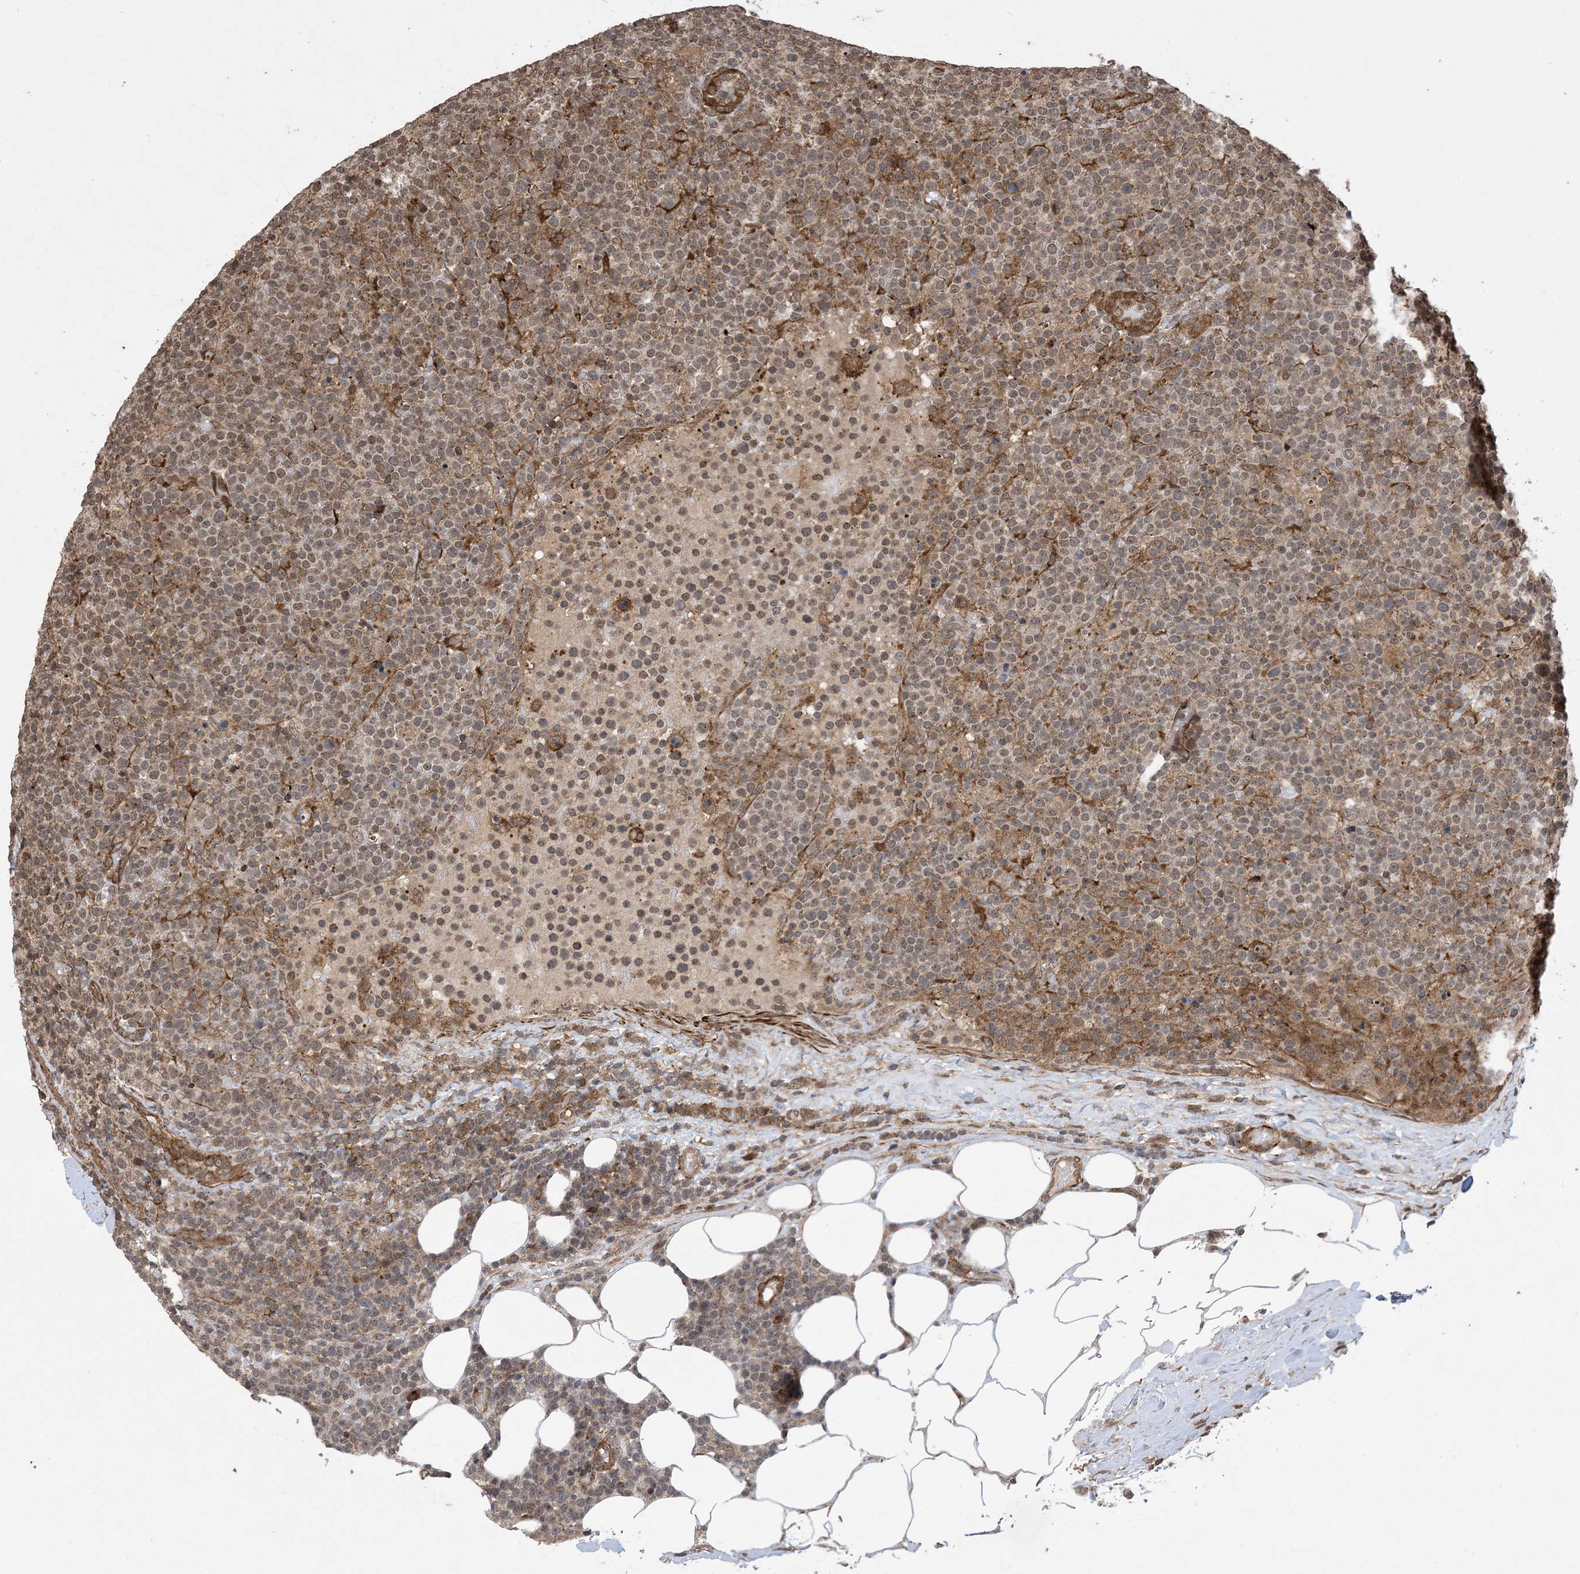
{"staining": {"intensity": "weak", "quantity": "25%-75%", "location": "cytoplasmic/membranous,nuclear"}, "tissue": "lymphoma", "cell_type": "Tumor cells", "image_type": "cancer", "snomed": [{"axis": "morphology", "description": "Malignant lymphoma, non-Hodgkin's type, High grade"}, {"axis": "topography", "description": "Lymph node"}], "caption": "Immunohistochemistry micrograph of neoplastic tissue: human high-grade malignant lymphoma, non-Hodgkin's type stained using IHC reveals low levels of weak protein expression localized specifically in the cytoplasmic/membranous and nuclear of tumor cells, appearing as a cytoplasmic/membranous and nuclear brown color.", "gene": "ZNF511", "patient": {"sex": "male", "age": 61}}